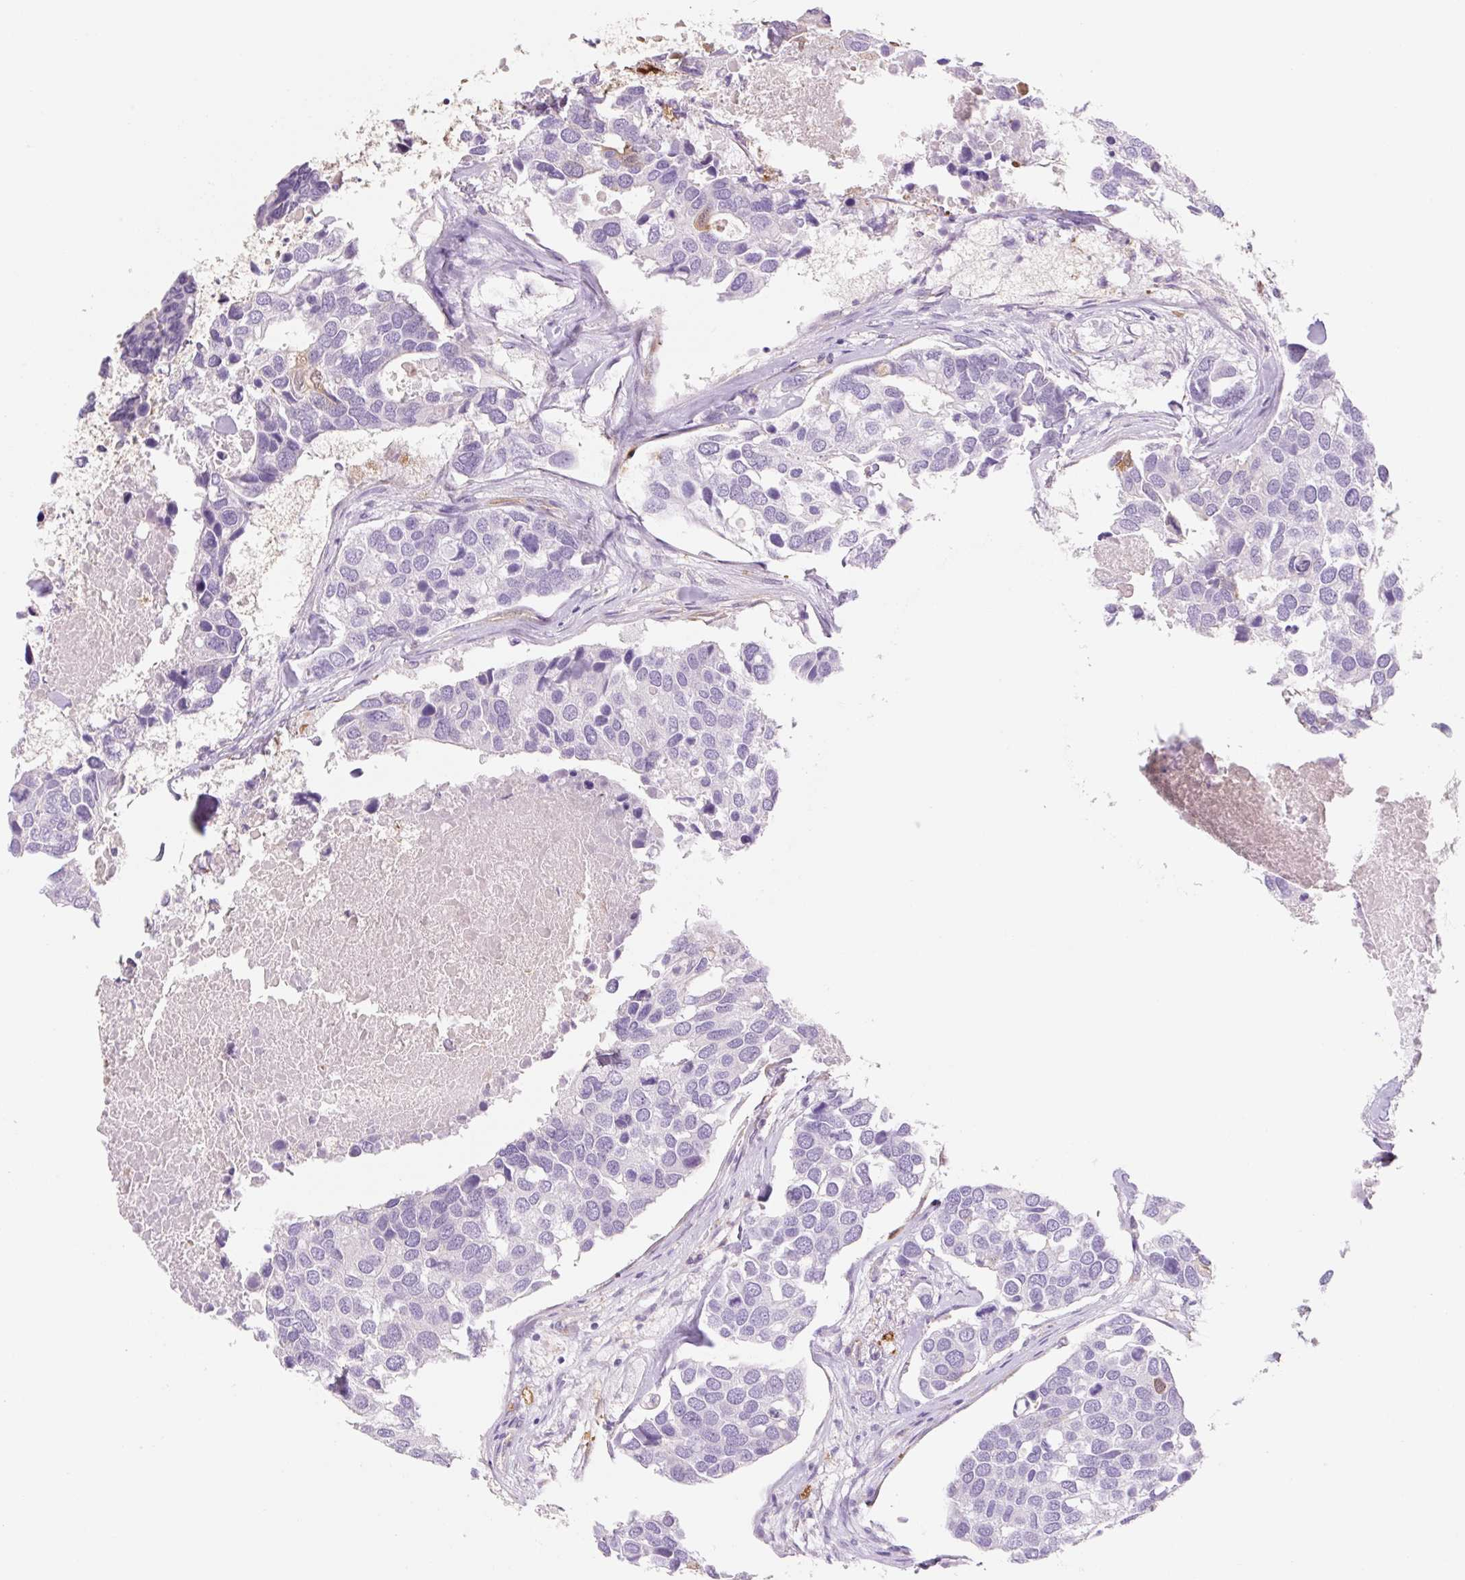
{"staining": {"intensity": "negative", "quantity": "none", "location": "none"}, "tissue": "breast cancer", "cell_type": "Tumor cells", "image_type": "cancer", "snomed": [{"axis": "morphology", "description": "Duct carcinoma"}, {"axis": "topography", "description": "Breast"}], "caption": "The immunohistochemistry micrograph has no significant expression in tumor cells of breast invasive ductal carcinoma tissue.", "gene": "FABP5", "patient": {"sex": "female", "age": 83}}